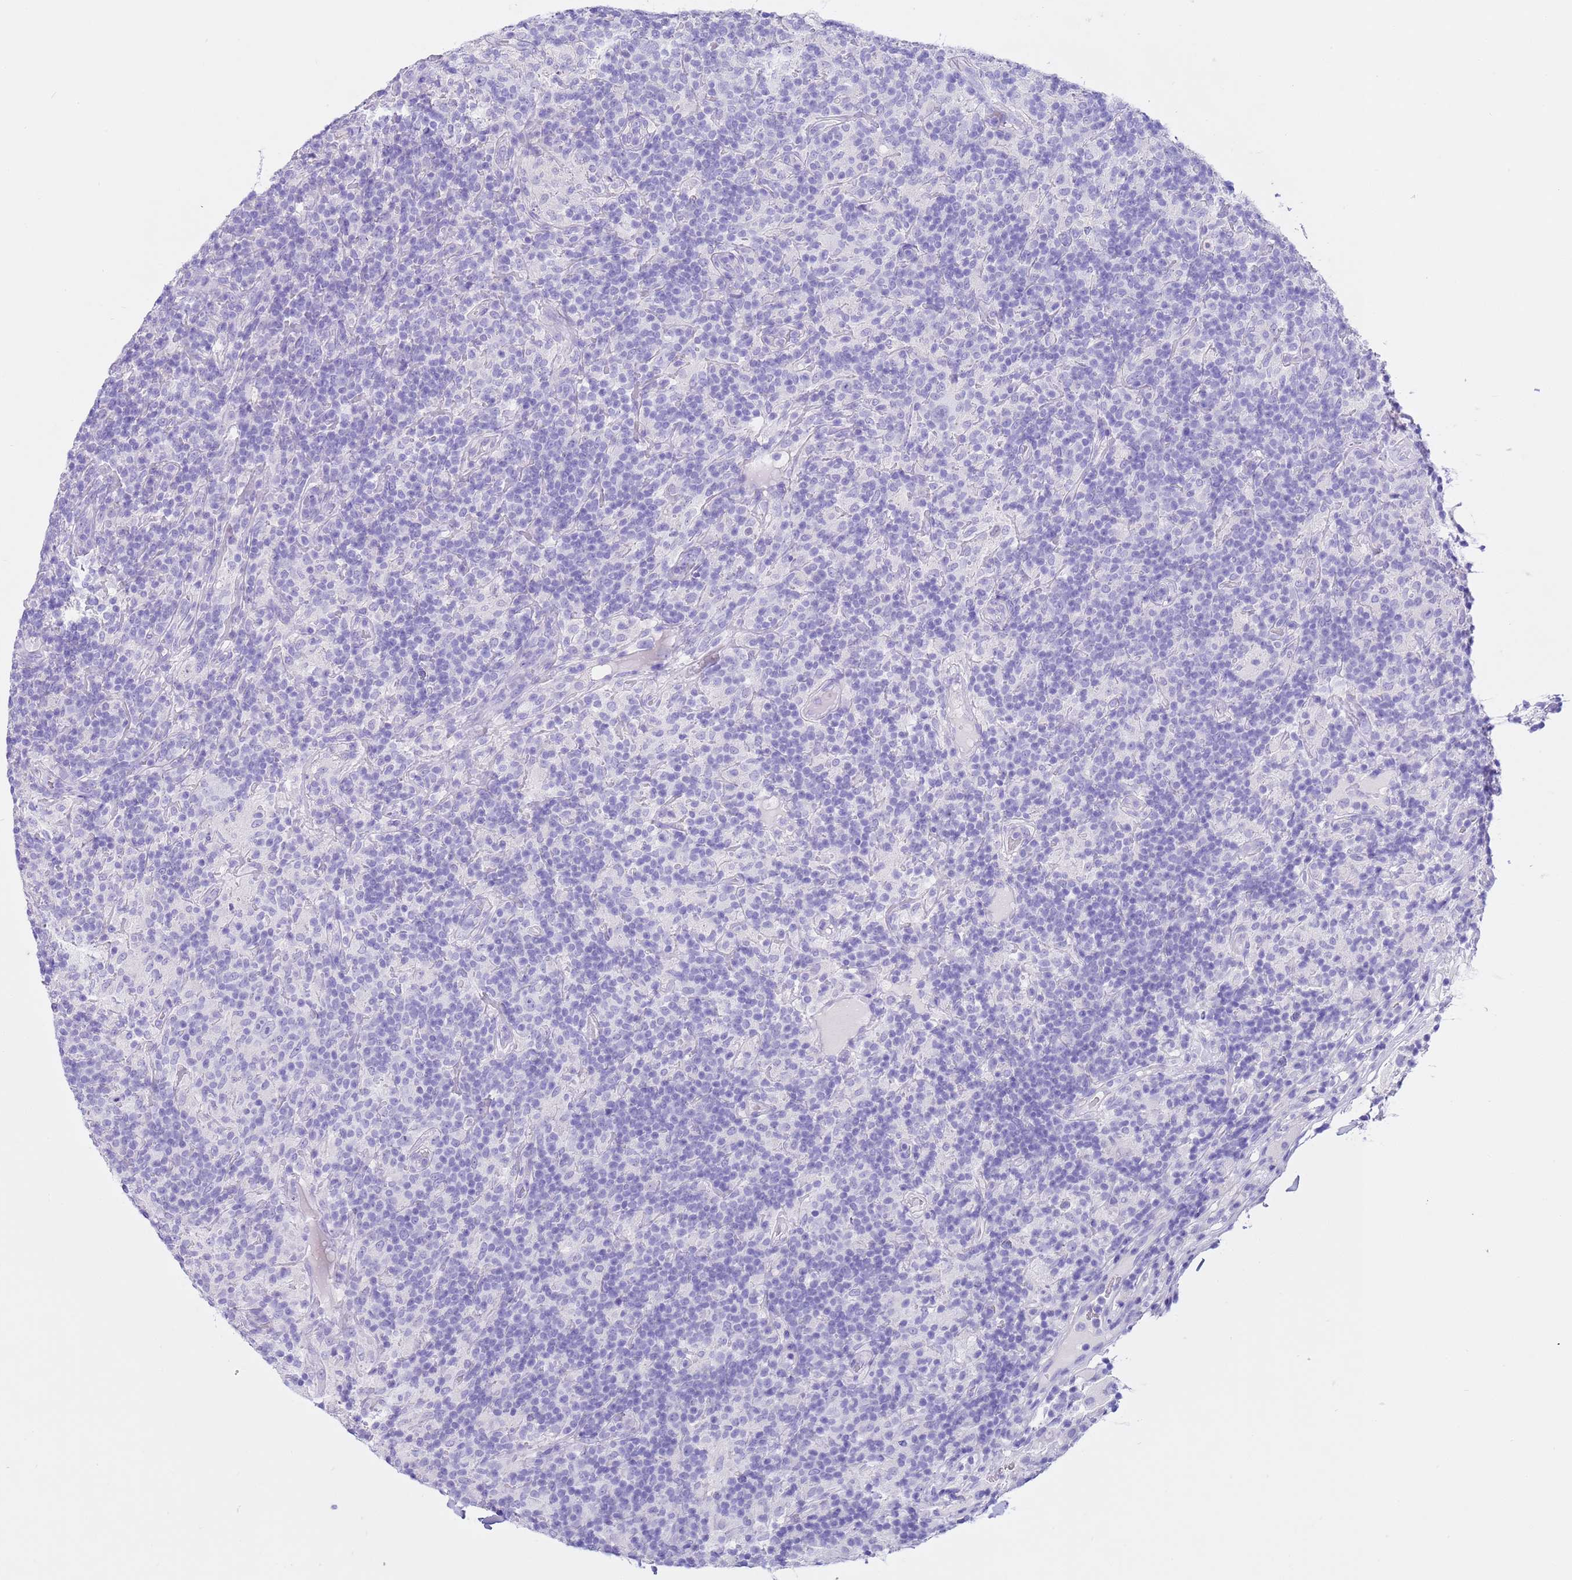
{"staining": {"intensity": "negative", "quantity": "none", "location": "none"}, "tissue": "lymphoma", "cell_type": "Tumor cells", "image_type": "cancer", "snomed": [{"axis": "morphology", "description": "Hodgkin's disease, NOS"}, {"axis": "topography", "description": "Lymph node"}], "caption": "High magnification brightfield microscopy of lymphoma stained with DAB (3,3'-diaminobenzidine) (brown) and counterstained with hematoxylin (blue): tumor cells show no significant expression.", "gene": "CPB1", "patient": {"sex": "male", "age": 70}}